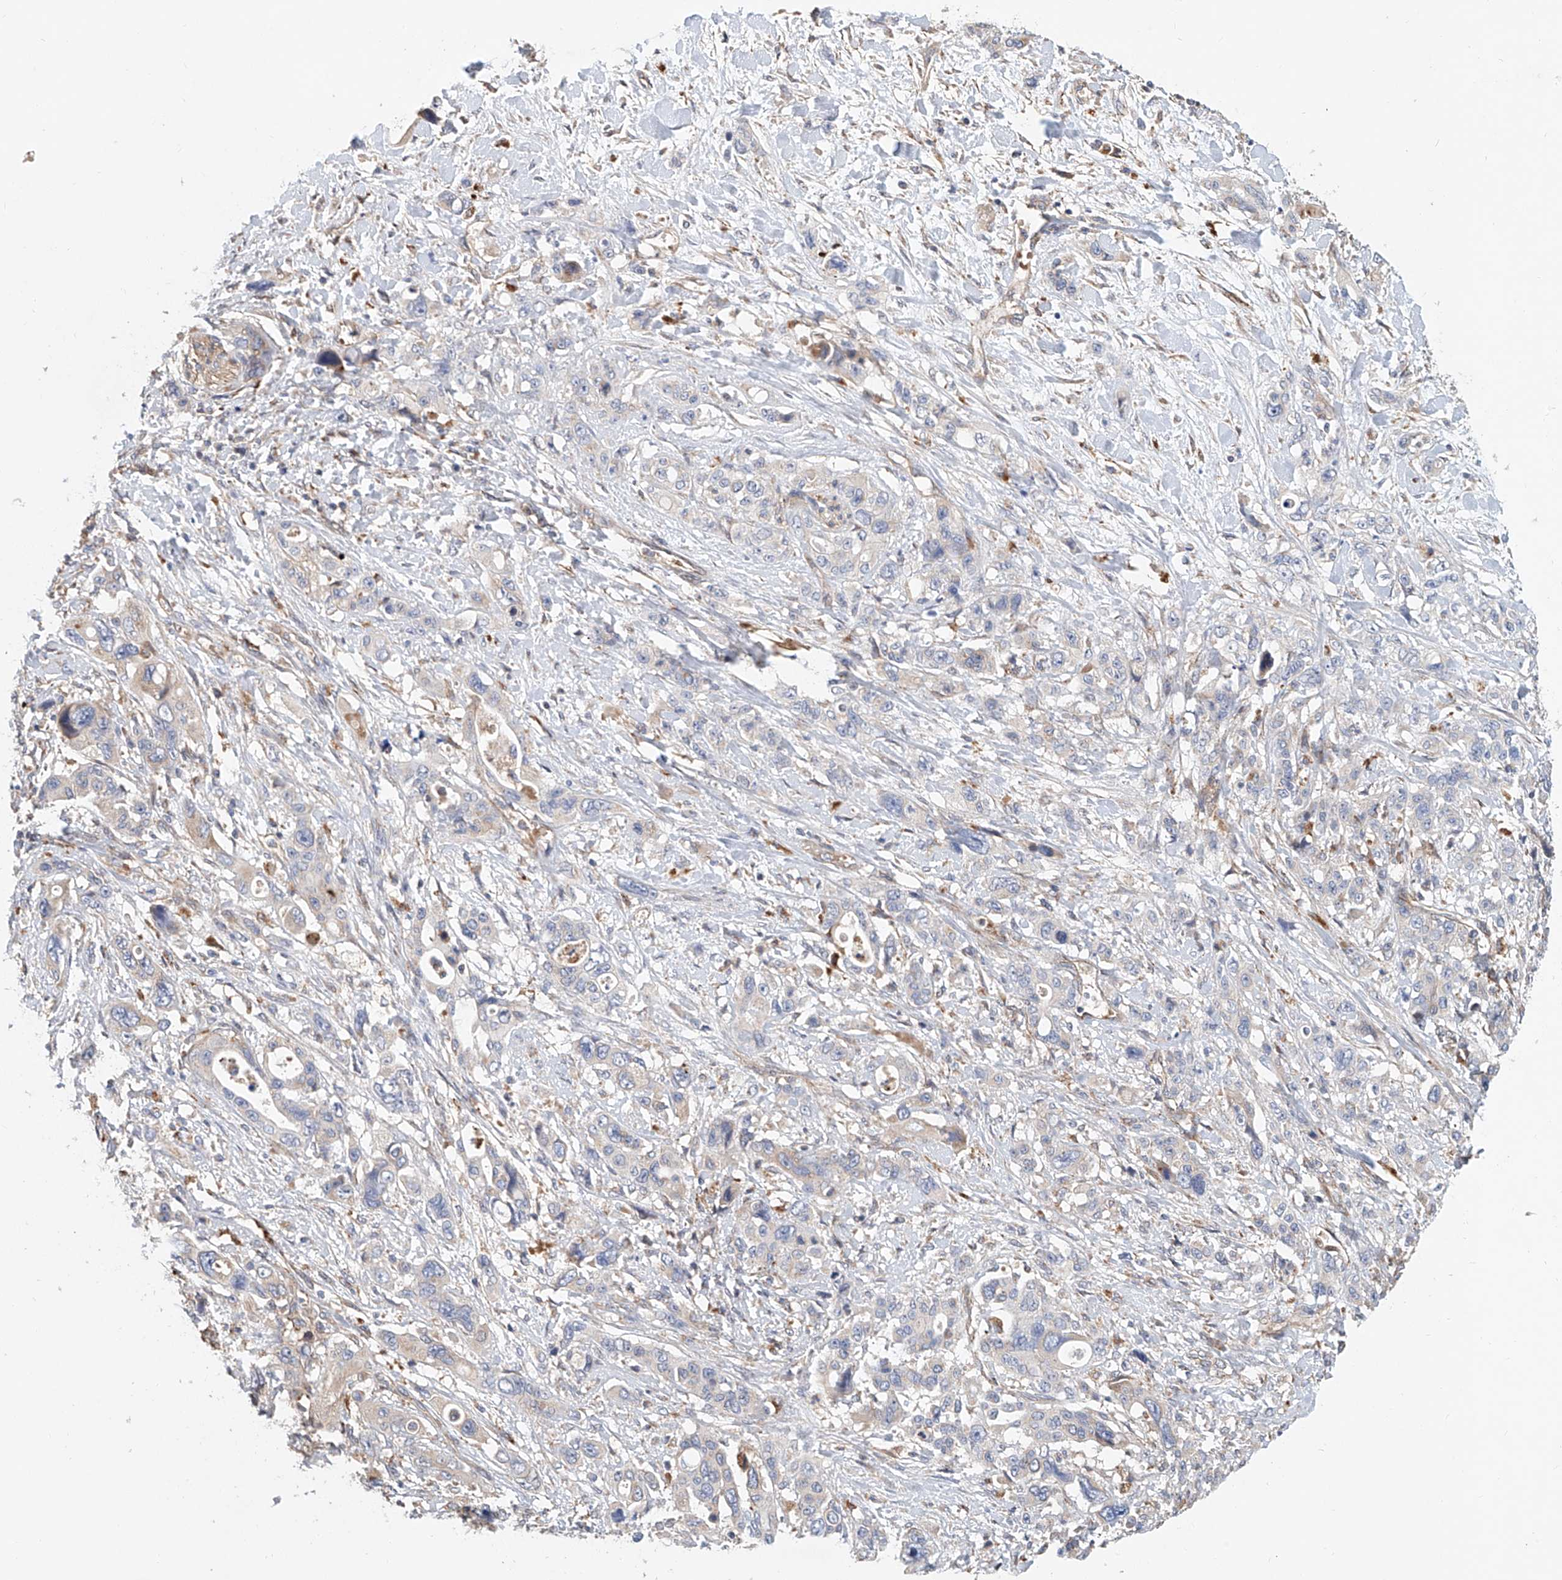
{"staining": {"intensity": "negative", "quantity": "none", "location": "none"}, "tissue": "pancreatic cancer", "cell_type": "Tumor cells", "image_type": "cancer", "snomed": [{"axis": "morphology", "description": "Adenocarcinoma, NOS"}, {"axis": "topography", "description": "Pancreas"}], "caption": "Immunohistochemistry (IHC) photomicrograph of pancreatic adenocarcinoma stained for a protein (brown), which shows no expression in tumor cells. The staining is performed using DAB (3,3'-diaminobenzidine) brown chromogen with nuclei counter-stained in using hematoxylin.", "gene": "HGSNAT", "patient": {"sex": "male", "age": 46}}